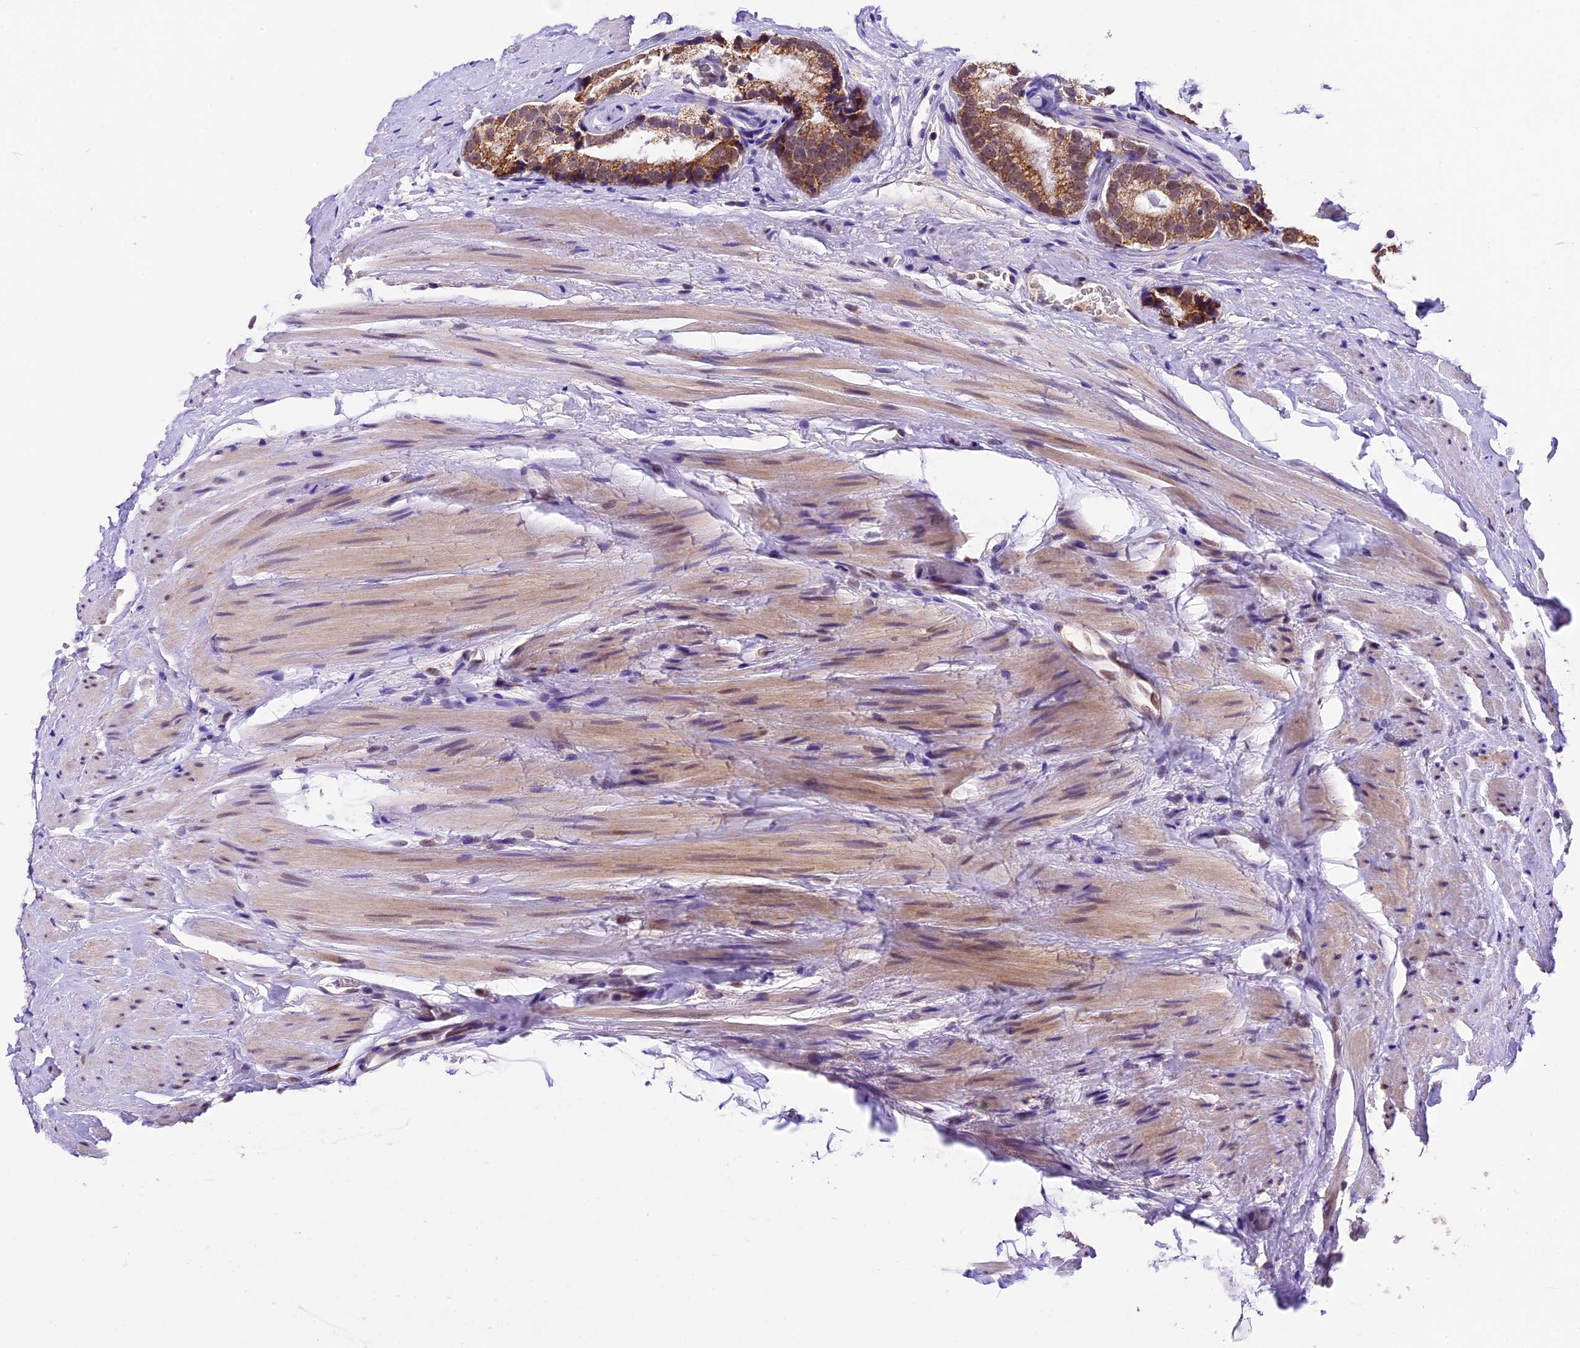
{"staining": {"intensity": "moderate", "quantity": ">75%", "location": "cytoplasmic/membranous"}, "tissue": "prostate cancer", "cell_type": "Tumor cells", "image_type": "cancer", "snomed": [{"axis": "morphology", "description": "Adenocarcinoma, High grade"}, {"axis": "topography", "description": "Prostate"}], "caption": "Human prostate cancer (adenocarcinoma (high-grade)) stained with a brown dye shows moderate cytoplasmic/membranous positive positivity in about >75% of tumor cells.", "gene": "CARS2", "patient": {"sex": "male", "age": 56}}